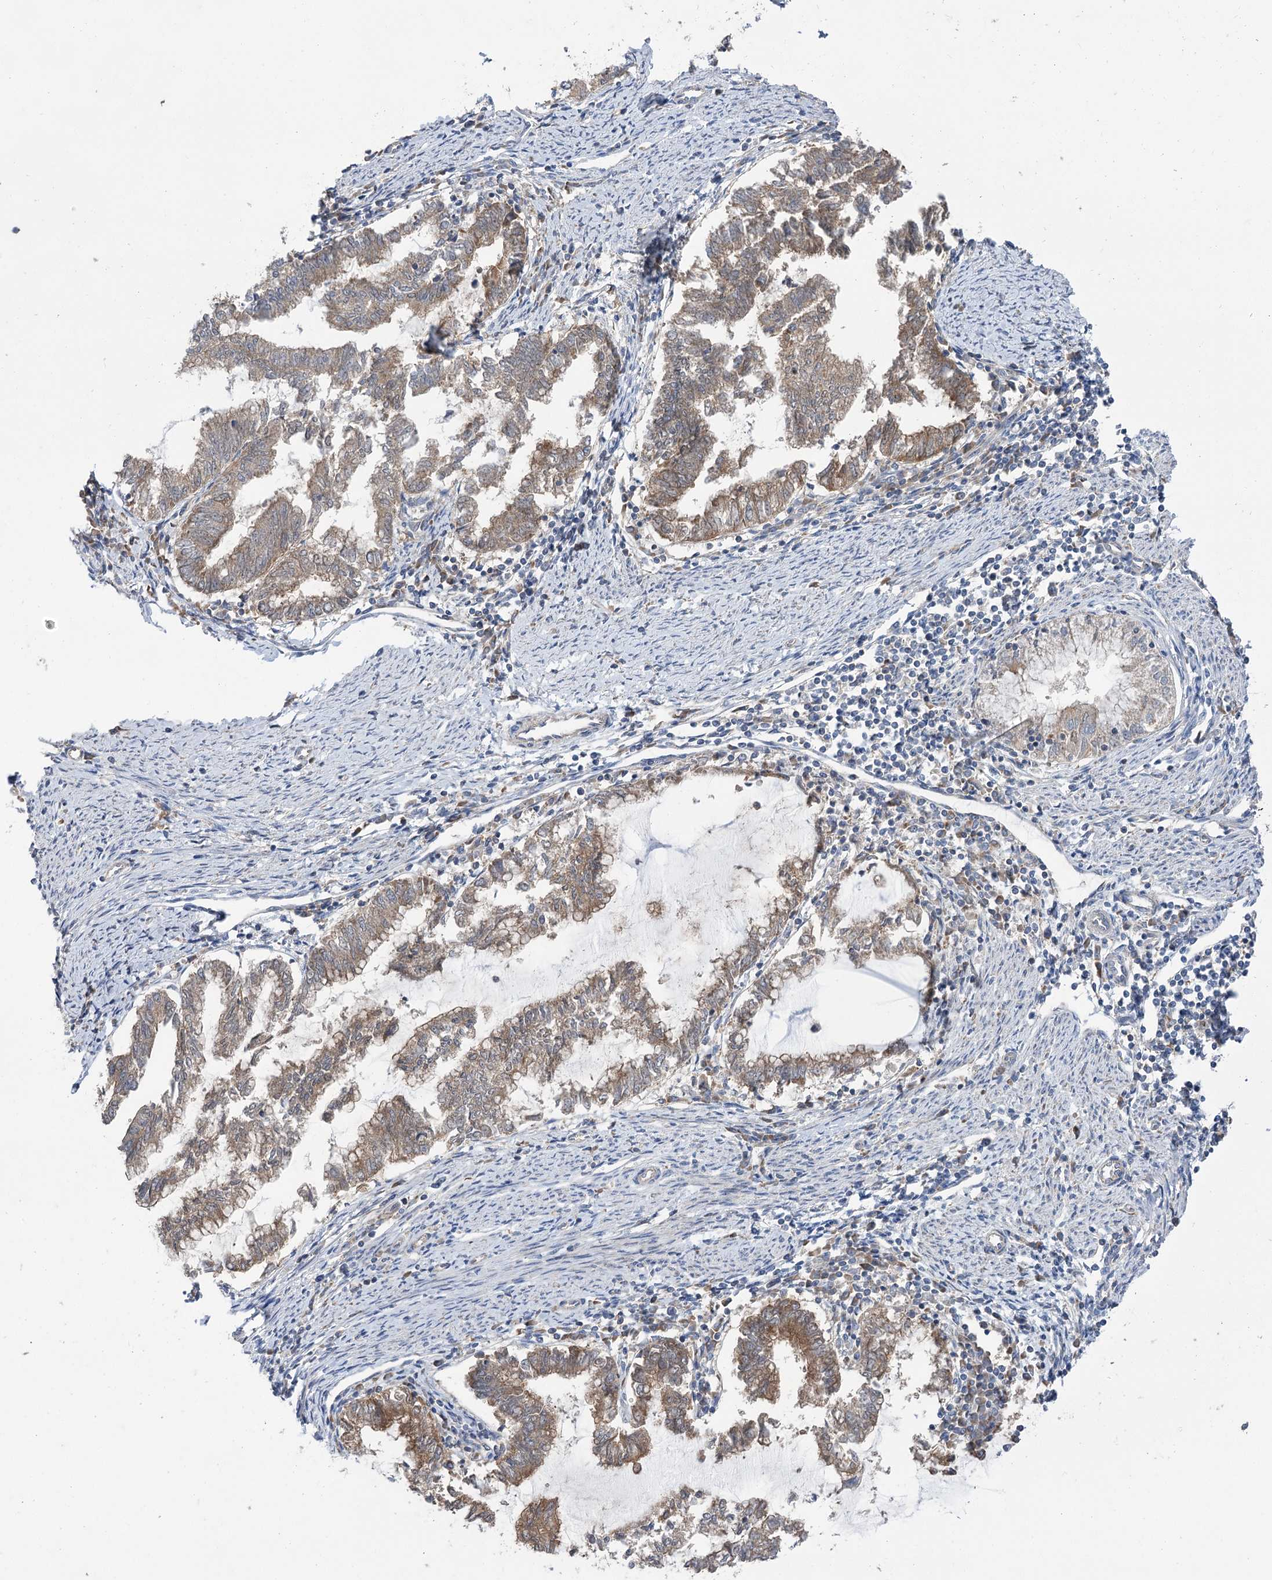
{"staining": {"intensity": "moderate", "quantity": ">75%", "location": "cytoplasmic/membranous"}, "tissue": "endometrial cancer", "cell_type": "Tumor cells", "image_type": "cancer", "snomed": [{"axis": "morphology", "description": "Adenocarcinoma, NOS"}, {"axis": "topography", "description": "Endometrium"}], "caption": "Immunohistochemical staining of endometrial adenocarcinoma reveals moderate cytoplasmic/membranous protein staining in about >75% of tumor cells.", "gene": "VPS37B", "patient": {"sex": "female", "age": 79}}